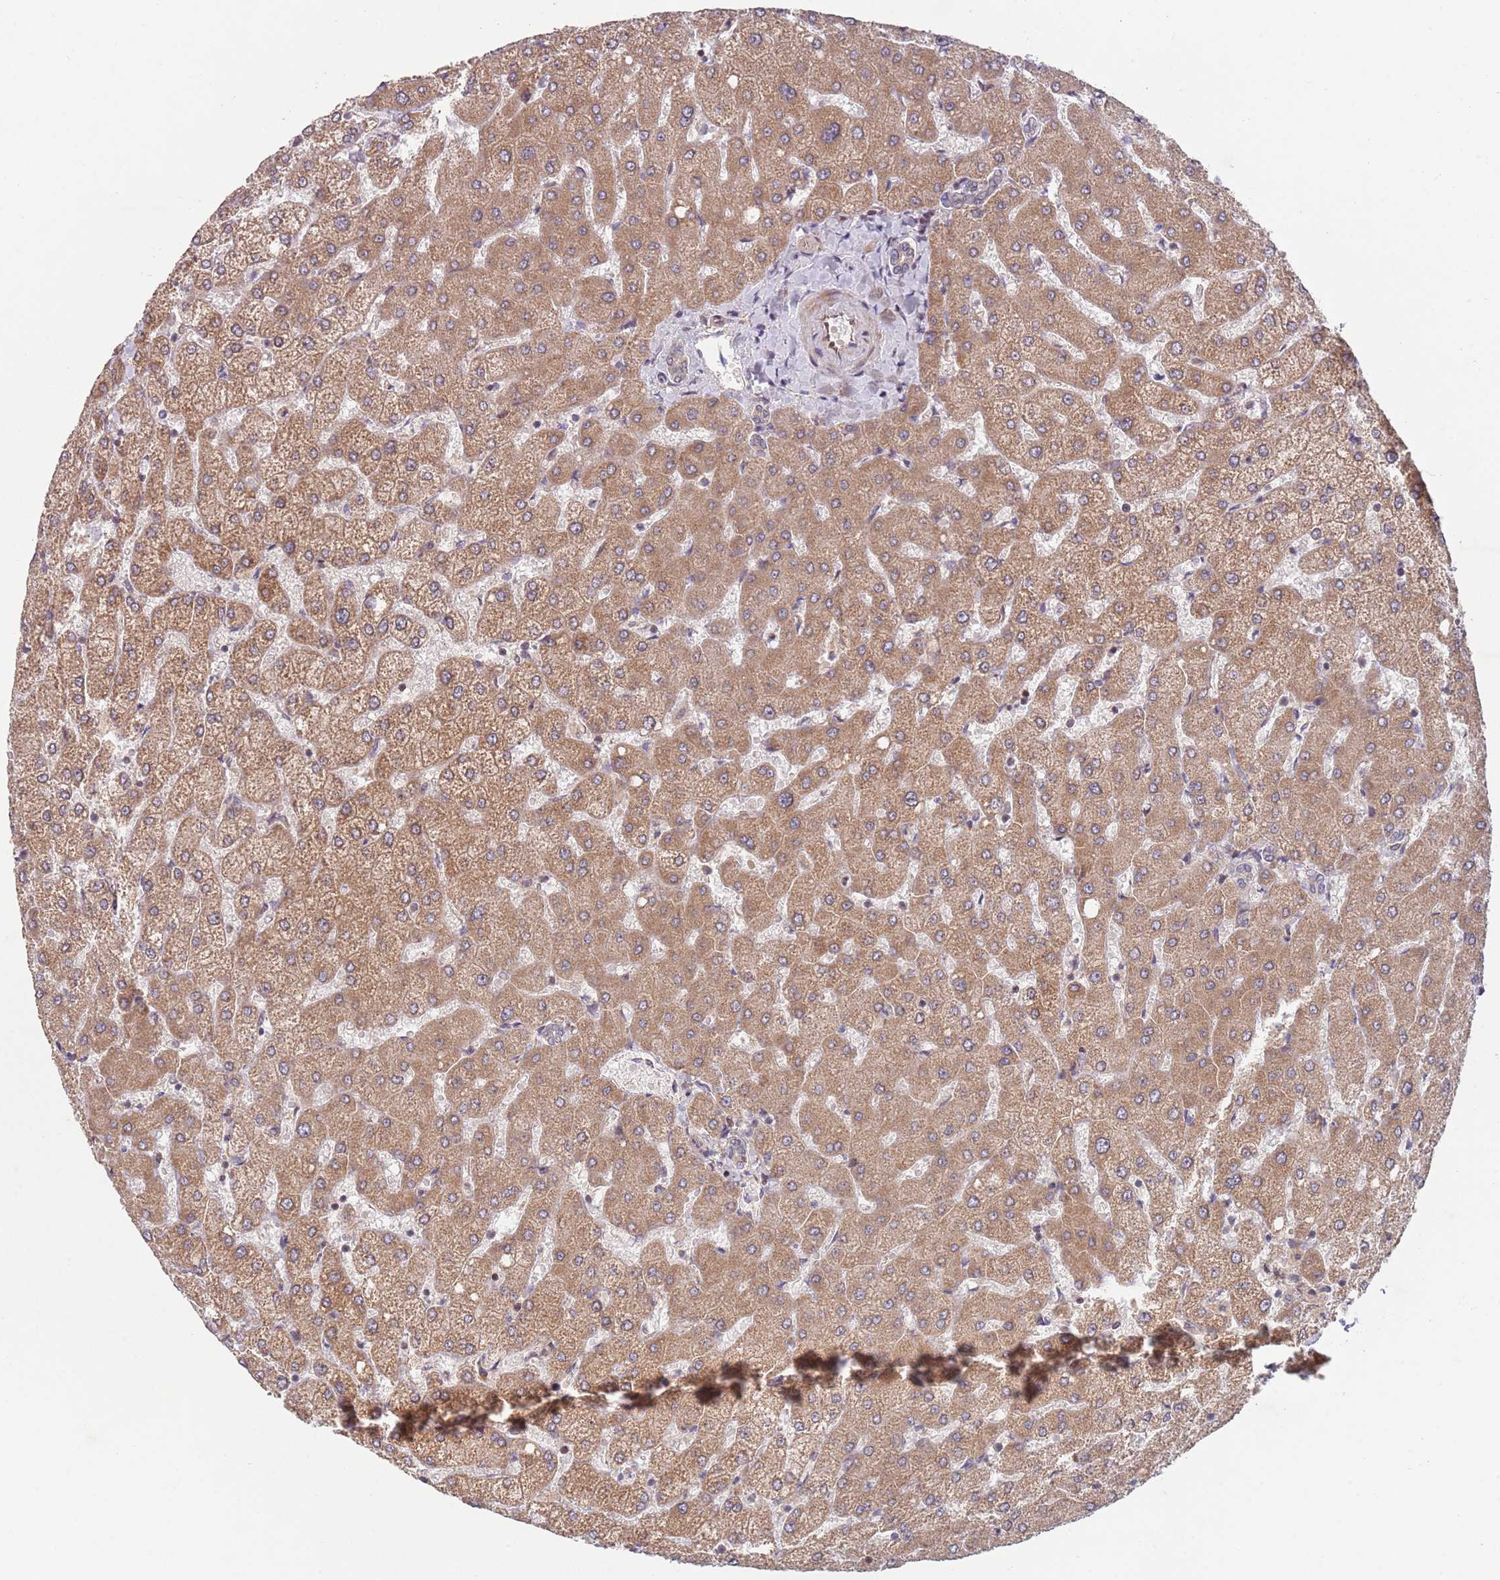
{"staining": {"intensity": "weak", "quantity": ">75%", "location": "cytoplasmic/membranous"}, "tissue": "liver", "cell_type": "Cholangiocytes", "image_type": "normal", "snomed": [{"axis": "morphology", "description": "Normal tissue, NOS"}, {"axis": "topography", "description": "Liver"}], "caption": "IHC image of normal human liver stained for a protein (brown), which demonstrates low levels of weak cytoplasmic/membranous positivity in about >75% of cholangiocytes.", "gene": "CHD9", "patient": {"sex": "female", "age": 54}}